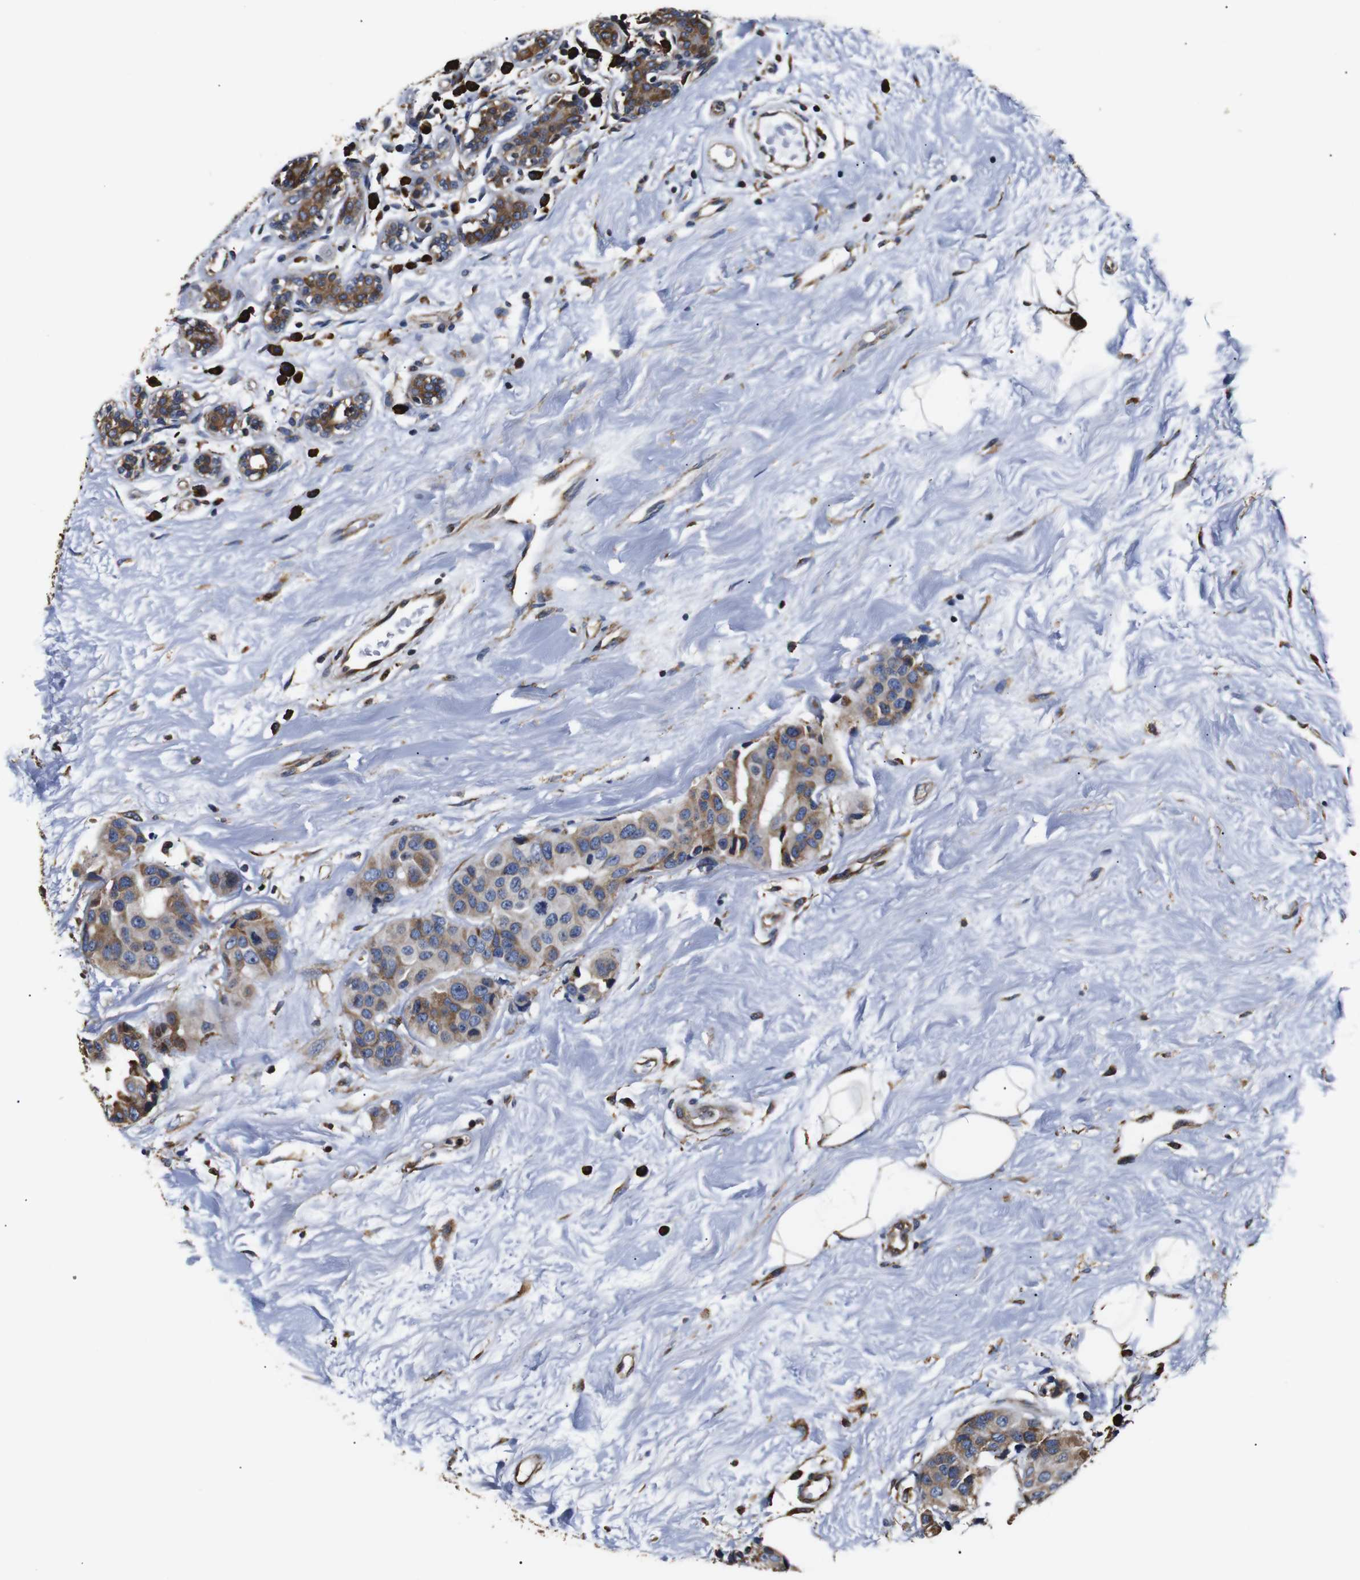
{"staining": {"intensity": "moderate", "quantity": "<25%", "location": "cytoplasmic/membranous"}, "tissue": "breast cancer", "cell_type": "Tumor cells", "image_type": "cancer", "snomed": [{"axis": "morphology", "description": "Normal tissue, NOS"}, {"axis": "morphology", "description": "Duct carcinoma"}, {"axis": "topography", "description": "Breast"}], "caption": "A brown stain shows moderate cytoplasmic/membranous expression of a protein in human intraductal carcinoma (breast) tumor cells.", "gene": "HHIP", "patient": {"sex": "female", "age": 39}}